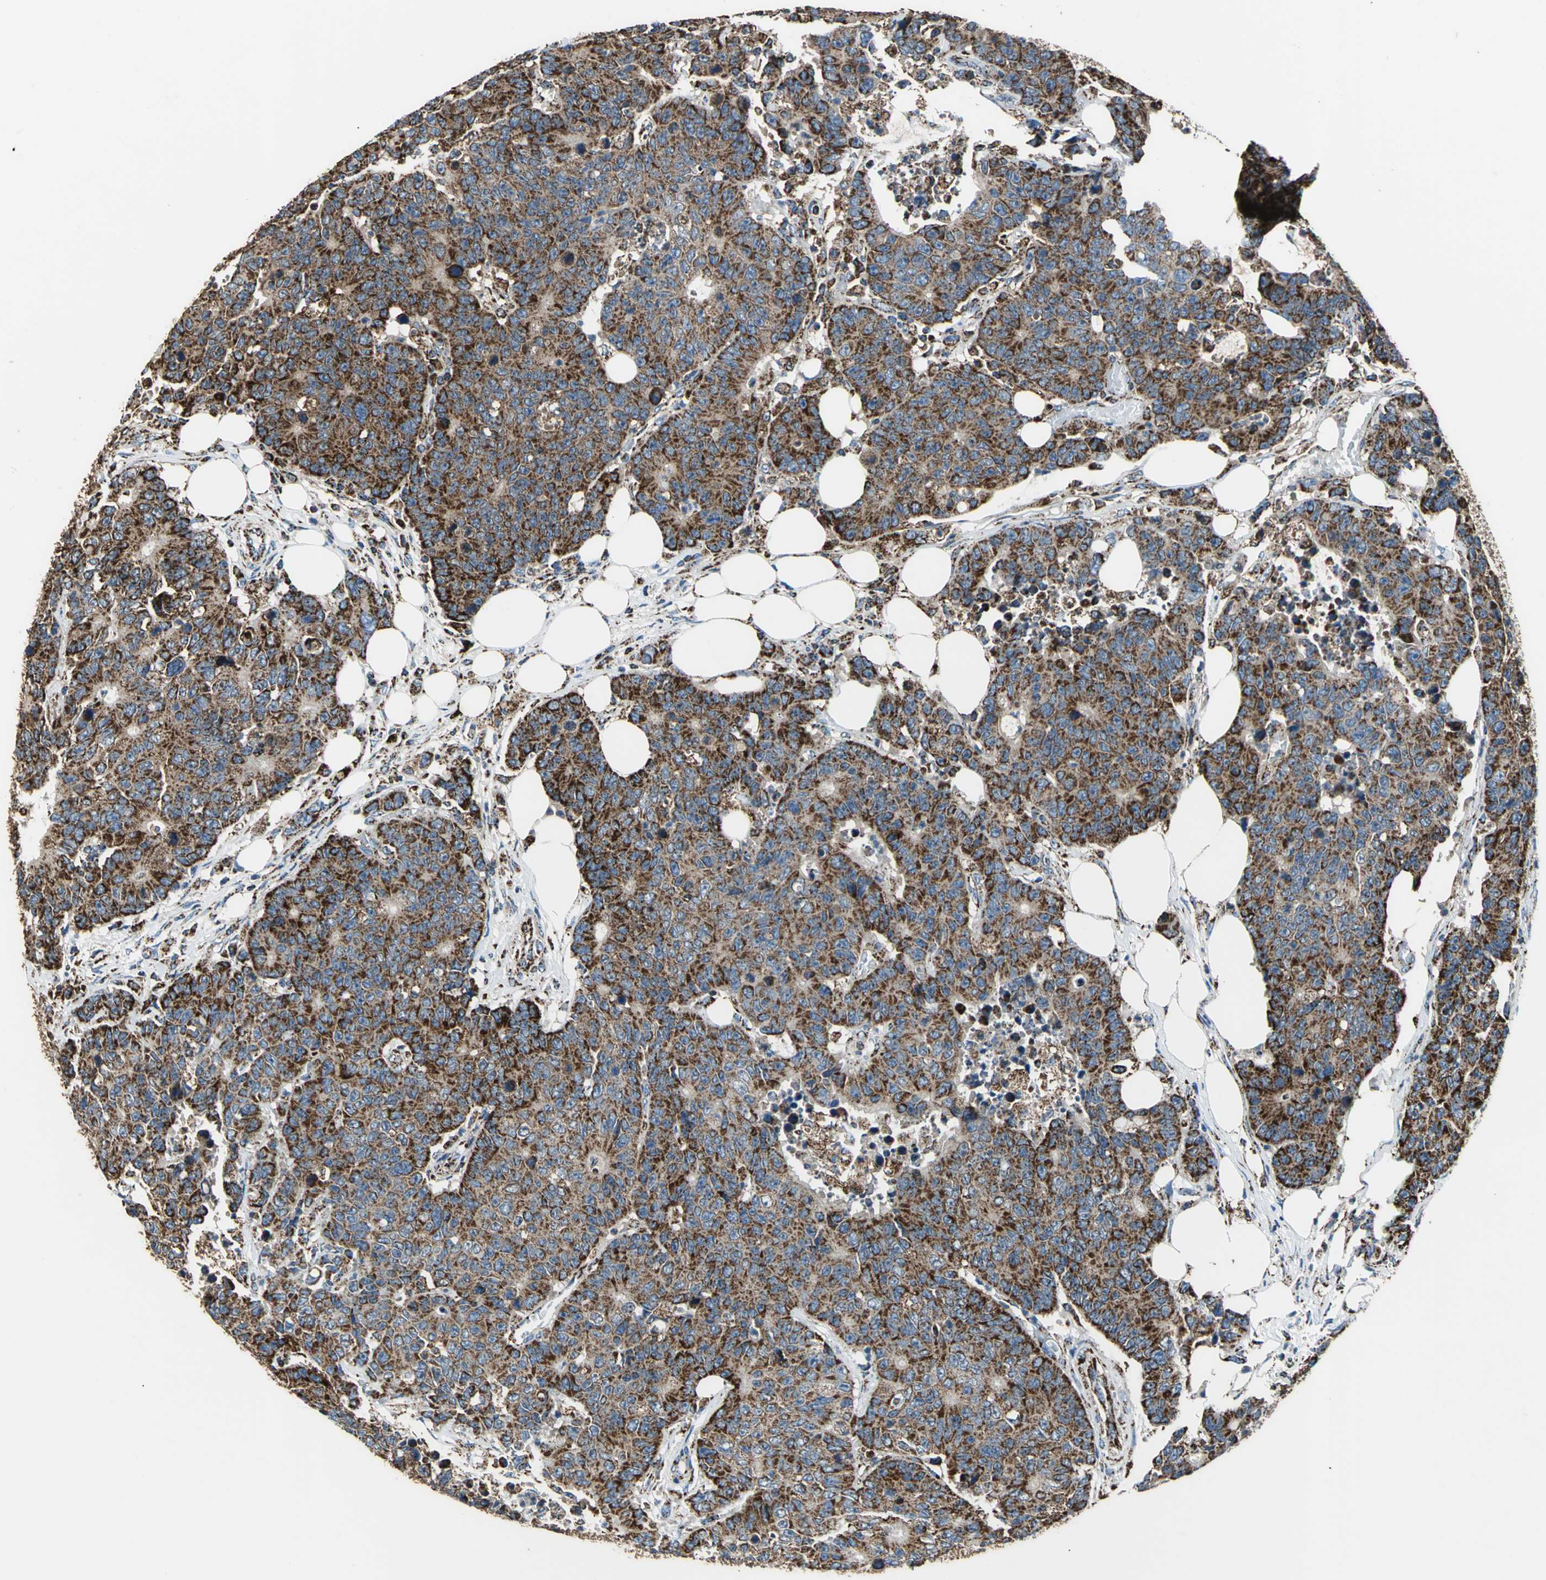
{"staining": {"intensity": "strong", "quantity": ">75%", "location": "cytoplasmic/membranous"}, "tissue": "colorectal cancer", "cell_type": "Tumor cells", "image_type": "cancer", "snomed": [{"axis": "morphology", "description": "Adenocarcinoma, NOS"}, {"axis": "topography", "description": "Colon"}], "caption": "Colorectal cancer (adenocarcinoma) was stained to show a protein in brown. There is high levels of strong cytoplasmic/membranous staining in approximately >75% of tumor cells. (brown staining indicates protein expression, while blue staining denotes nuclei).", "gene": "ECH1", "patient": {"sex": "female", "age": 86}}